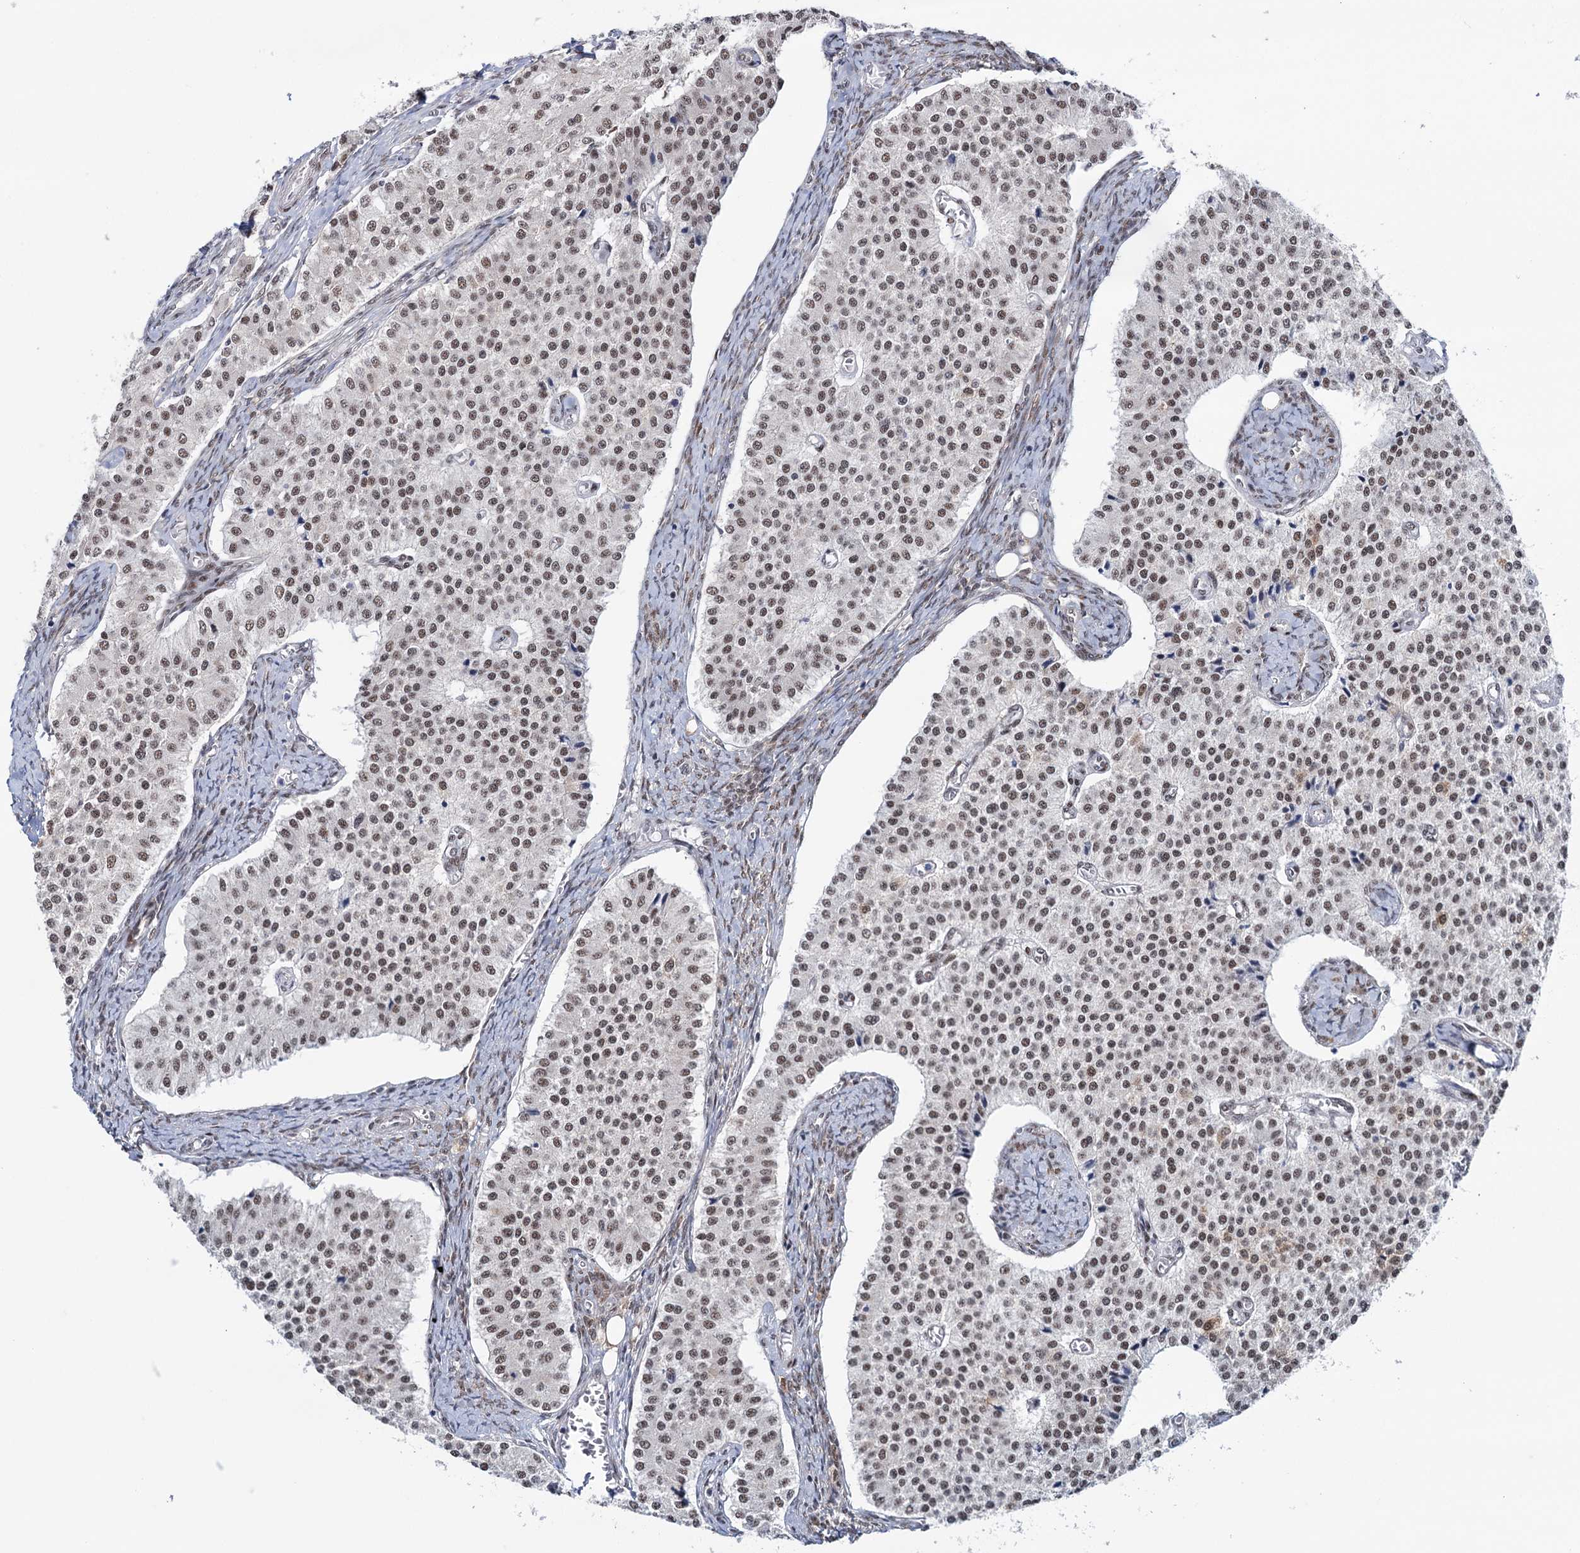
{"staining": {"intensity": "weak", "quantity": ">75%", "location": "nuclear"}, "tissue": "carcinoid", "cell_type": "Tumor cells", "image_type": "cancer", "snomed": [{"axis": "morphology", "description": "Carcinoid, malignant, NOS"}, {"axis": "topography", "description": "Colon"}], "caption": "This photomicrograph exhibits carcinoid (malignant) stained with immunohistochemistry to label a protein in brown. The nuclear of tumor cells show weak positivity for the protein. Nuclei are counter-stained blue.", "gene": "FAM53A", "patient": {"sex": "female", "age": 52}}